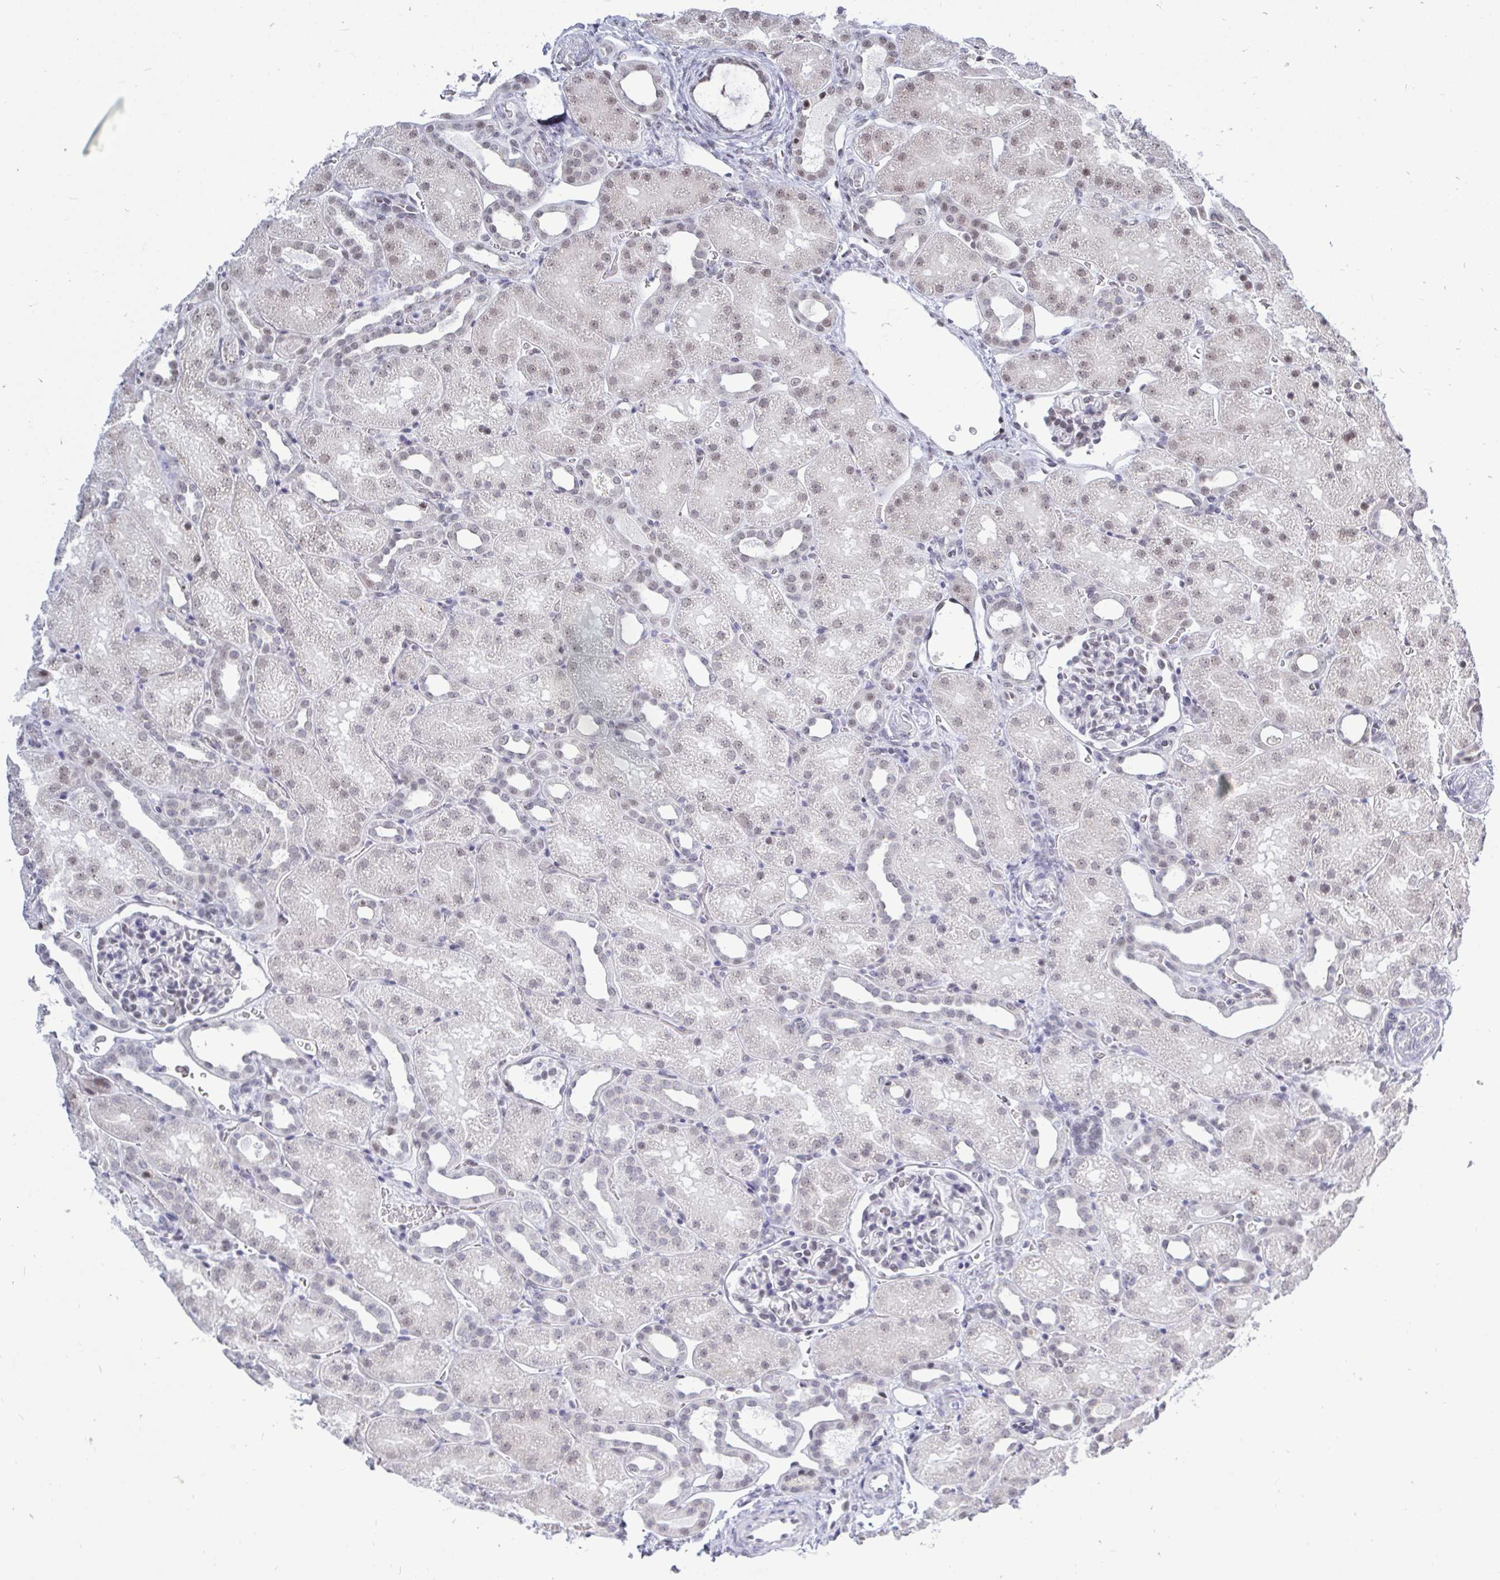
{"staining": {"intensity": "weak", "quantity": "25%-75%", "location": "nuclear"}, "tissue": "kidney", "cell_type": "Cells in glomeruli", "image_type": "normal", "snomed": [{"axis": "morphology", "description": "Normal tissue, NOS"}, {"axis": "topography", "description": "Kidney"}], "caption": "Immunohistochemistry (IHC) histopathology image of normal kidney stained for a protein (brown), which reveals low levels of weak nuclear staining in approximately 25%-75% of cells in glomeruli.", "gene": "TRIP12", "patient": {"sex": "male", "age": 2}}